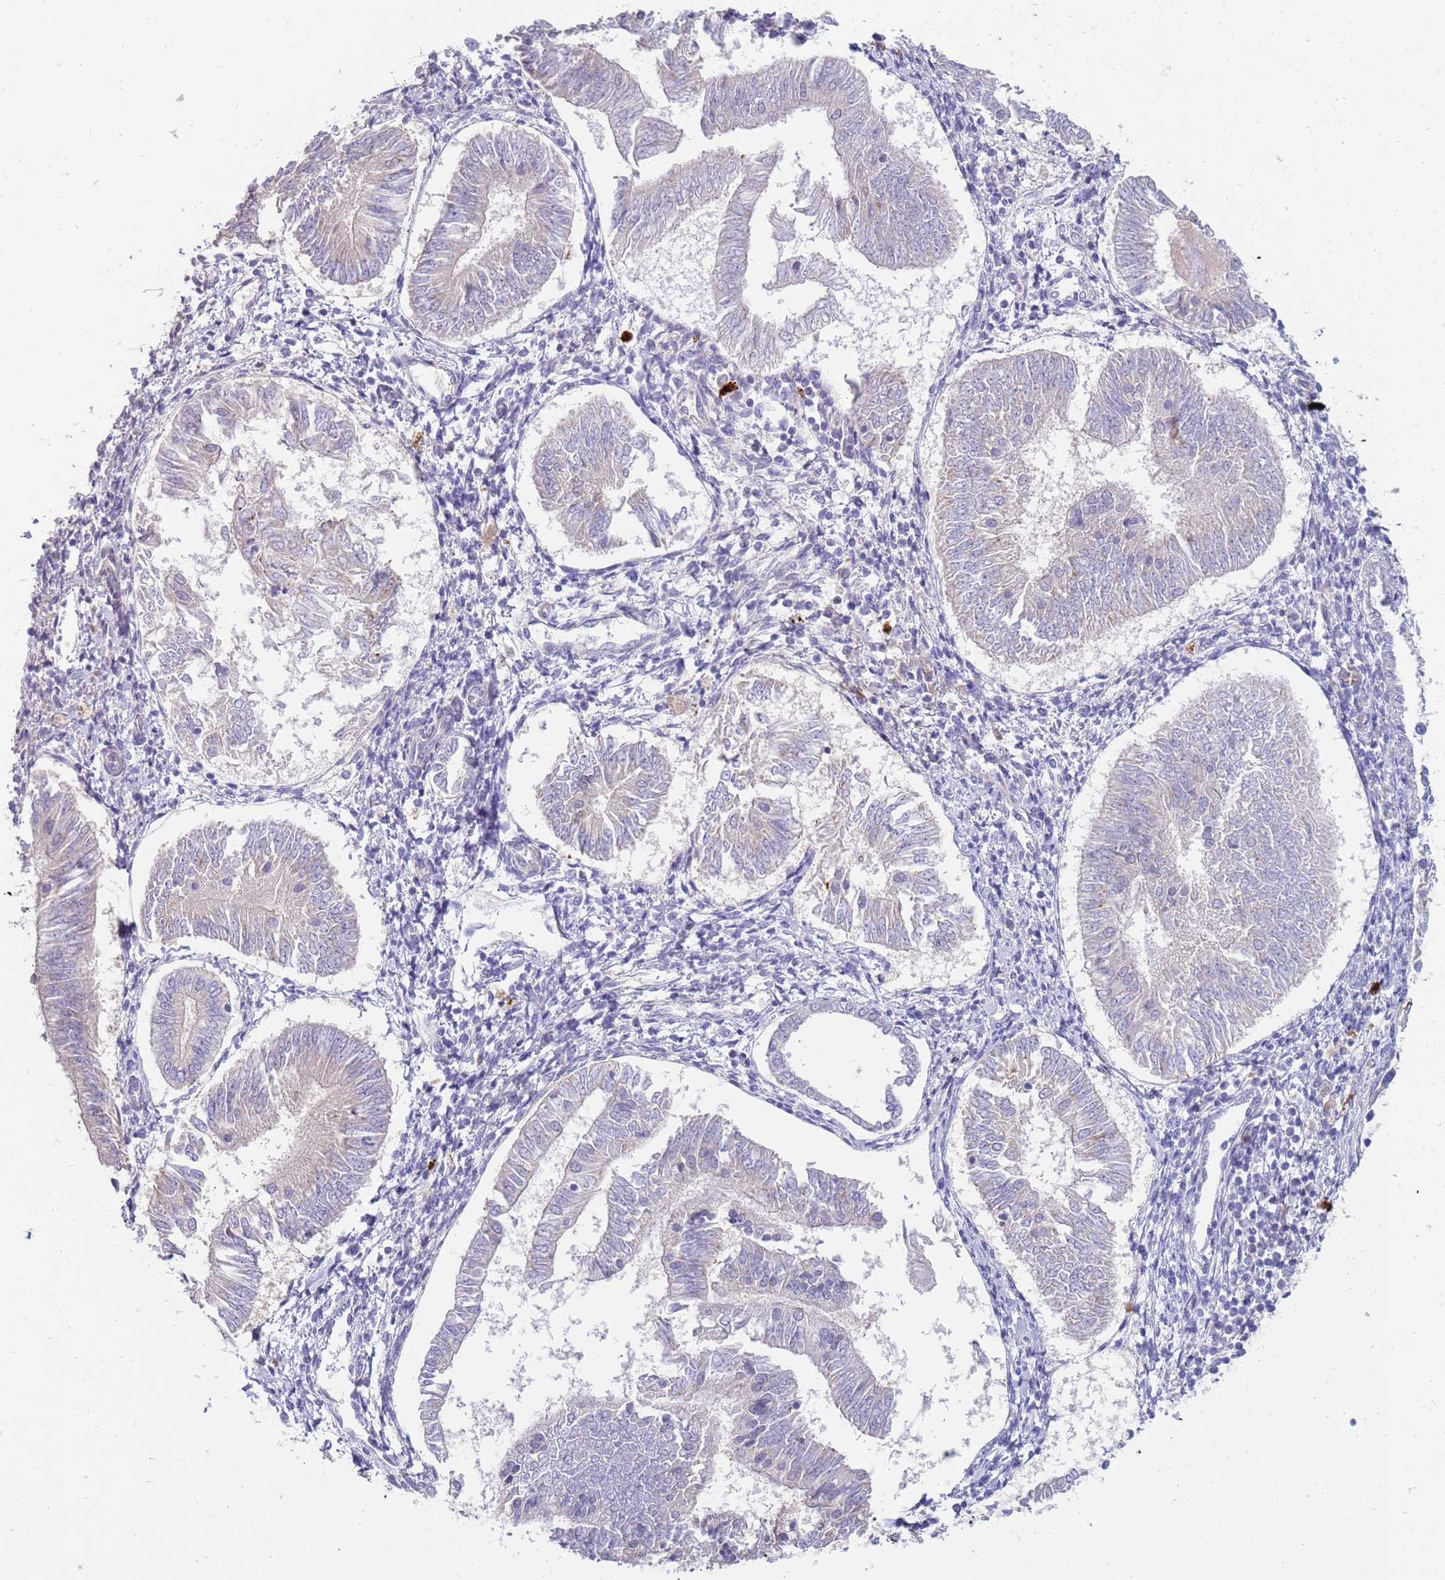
{"staining": {"intensity": "negative", "quantity": "none", "location": "none"}, "tissue": "endometrial cancer", "cell_type": "Tumor cells", "image_type": "cancer", "snomed": [{"axis": "morphology", "description": "Adenocarcinoma, NOS"}, {"axis": "topography", "description": "Endometrium"}], "caption": "Tumor cells show no significant expression in endometrial adenocarcinoma.", "gene": "STK25", "patient": {"sex": "female", "age": 58}}